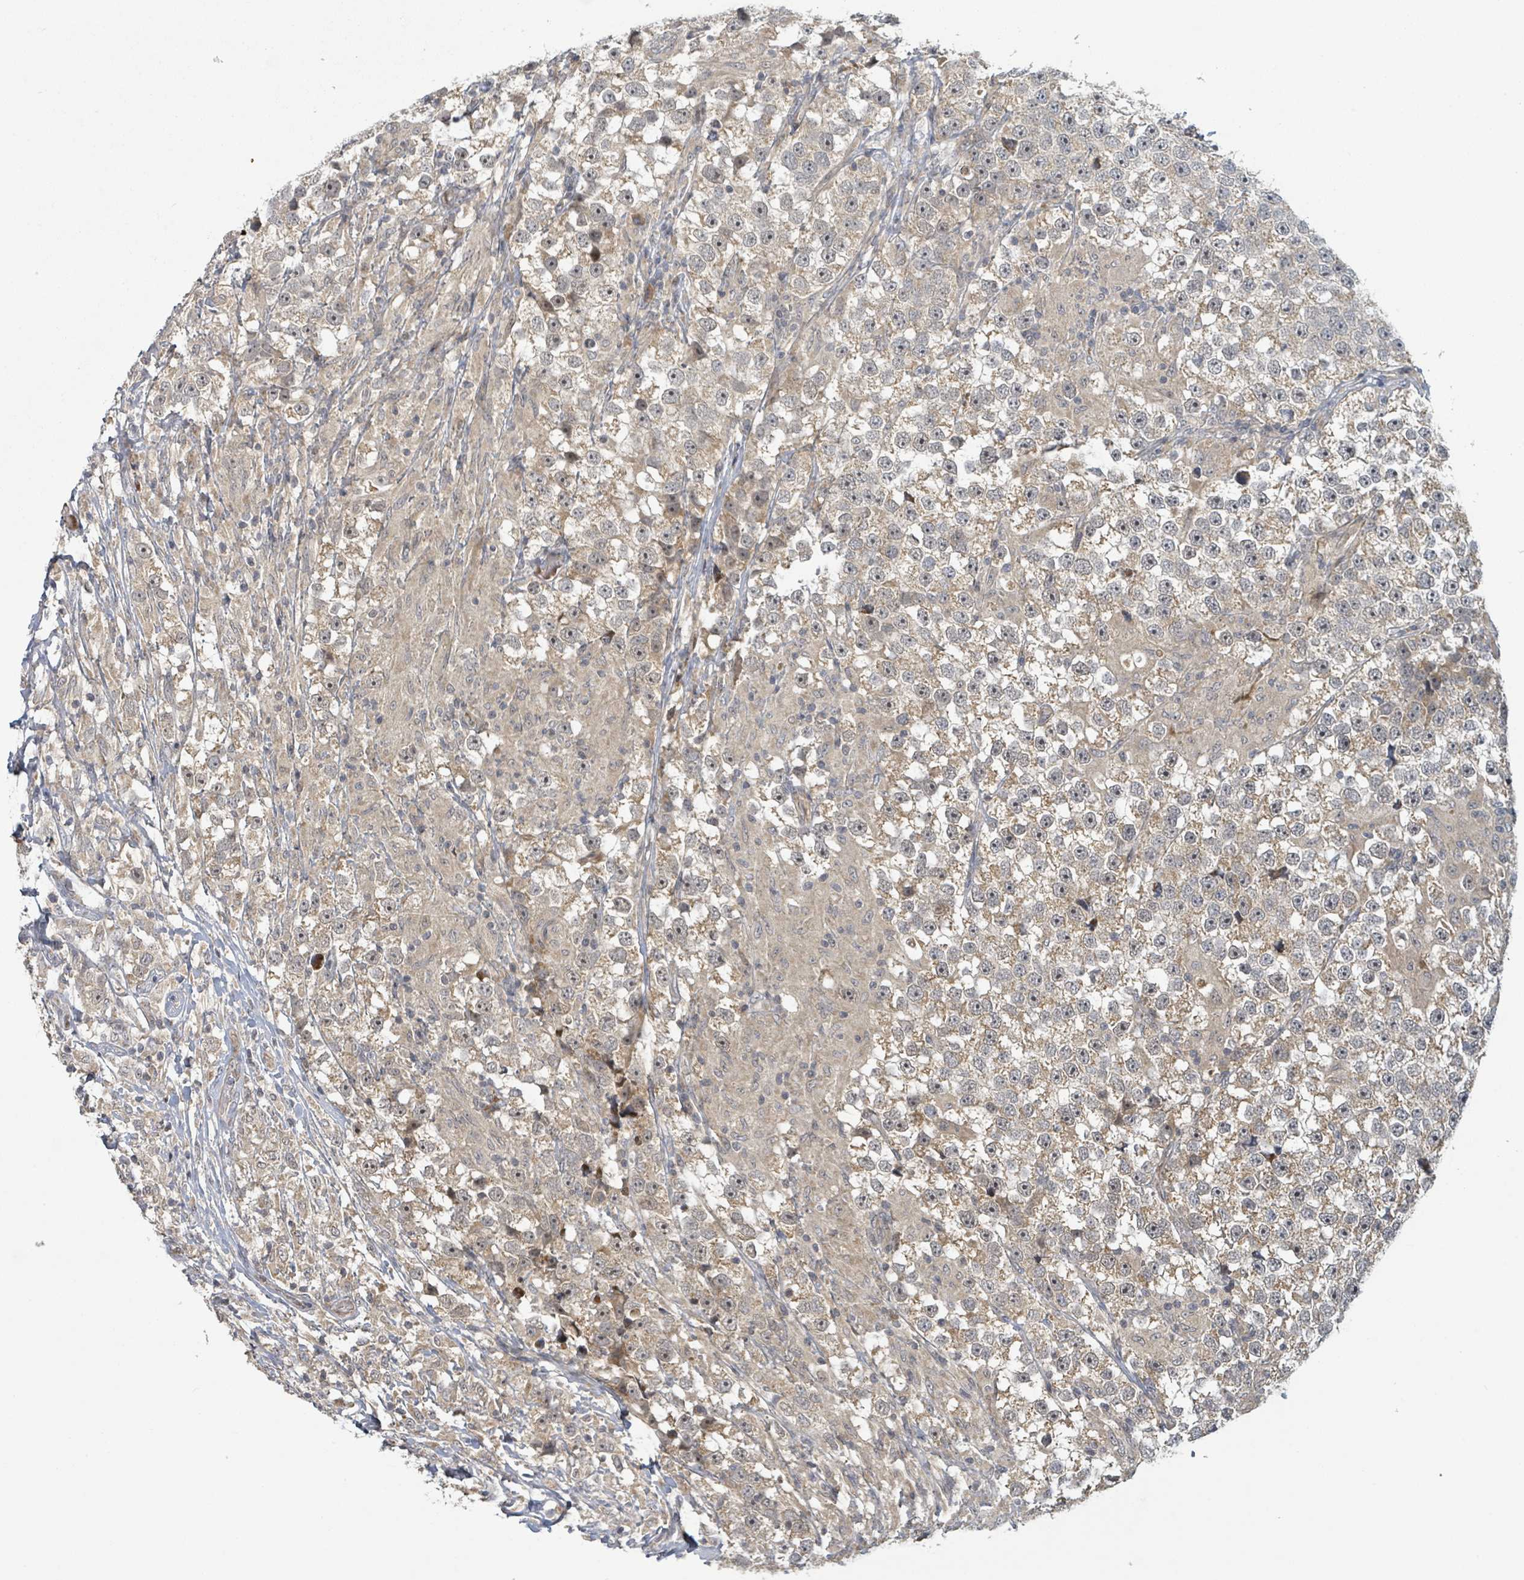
{"staining": {"intensity": "moderate", "quantity": ">75%", "location": "cytoplasmic/membranous"}, "tissue": "testis cancer", "cell_type": "Tumor cells", "image_type": "cancer", "snomed": [{"axis": "morphology", "description": "Seminoma, NOS"}, {"axis": "topography", "description": "Testis"}], "caption": "Immunohistochemical staining of human seminoma (testis) reveals medium levels of moderate cytoplasmic/membranous protein expression in about >75% of tumor cells.", "gene": "ITGA11", "patient": {"sex": "male", "age": 46}}